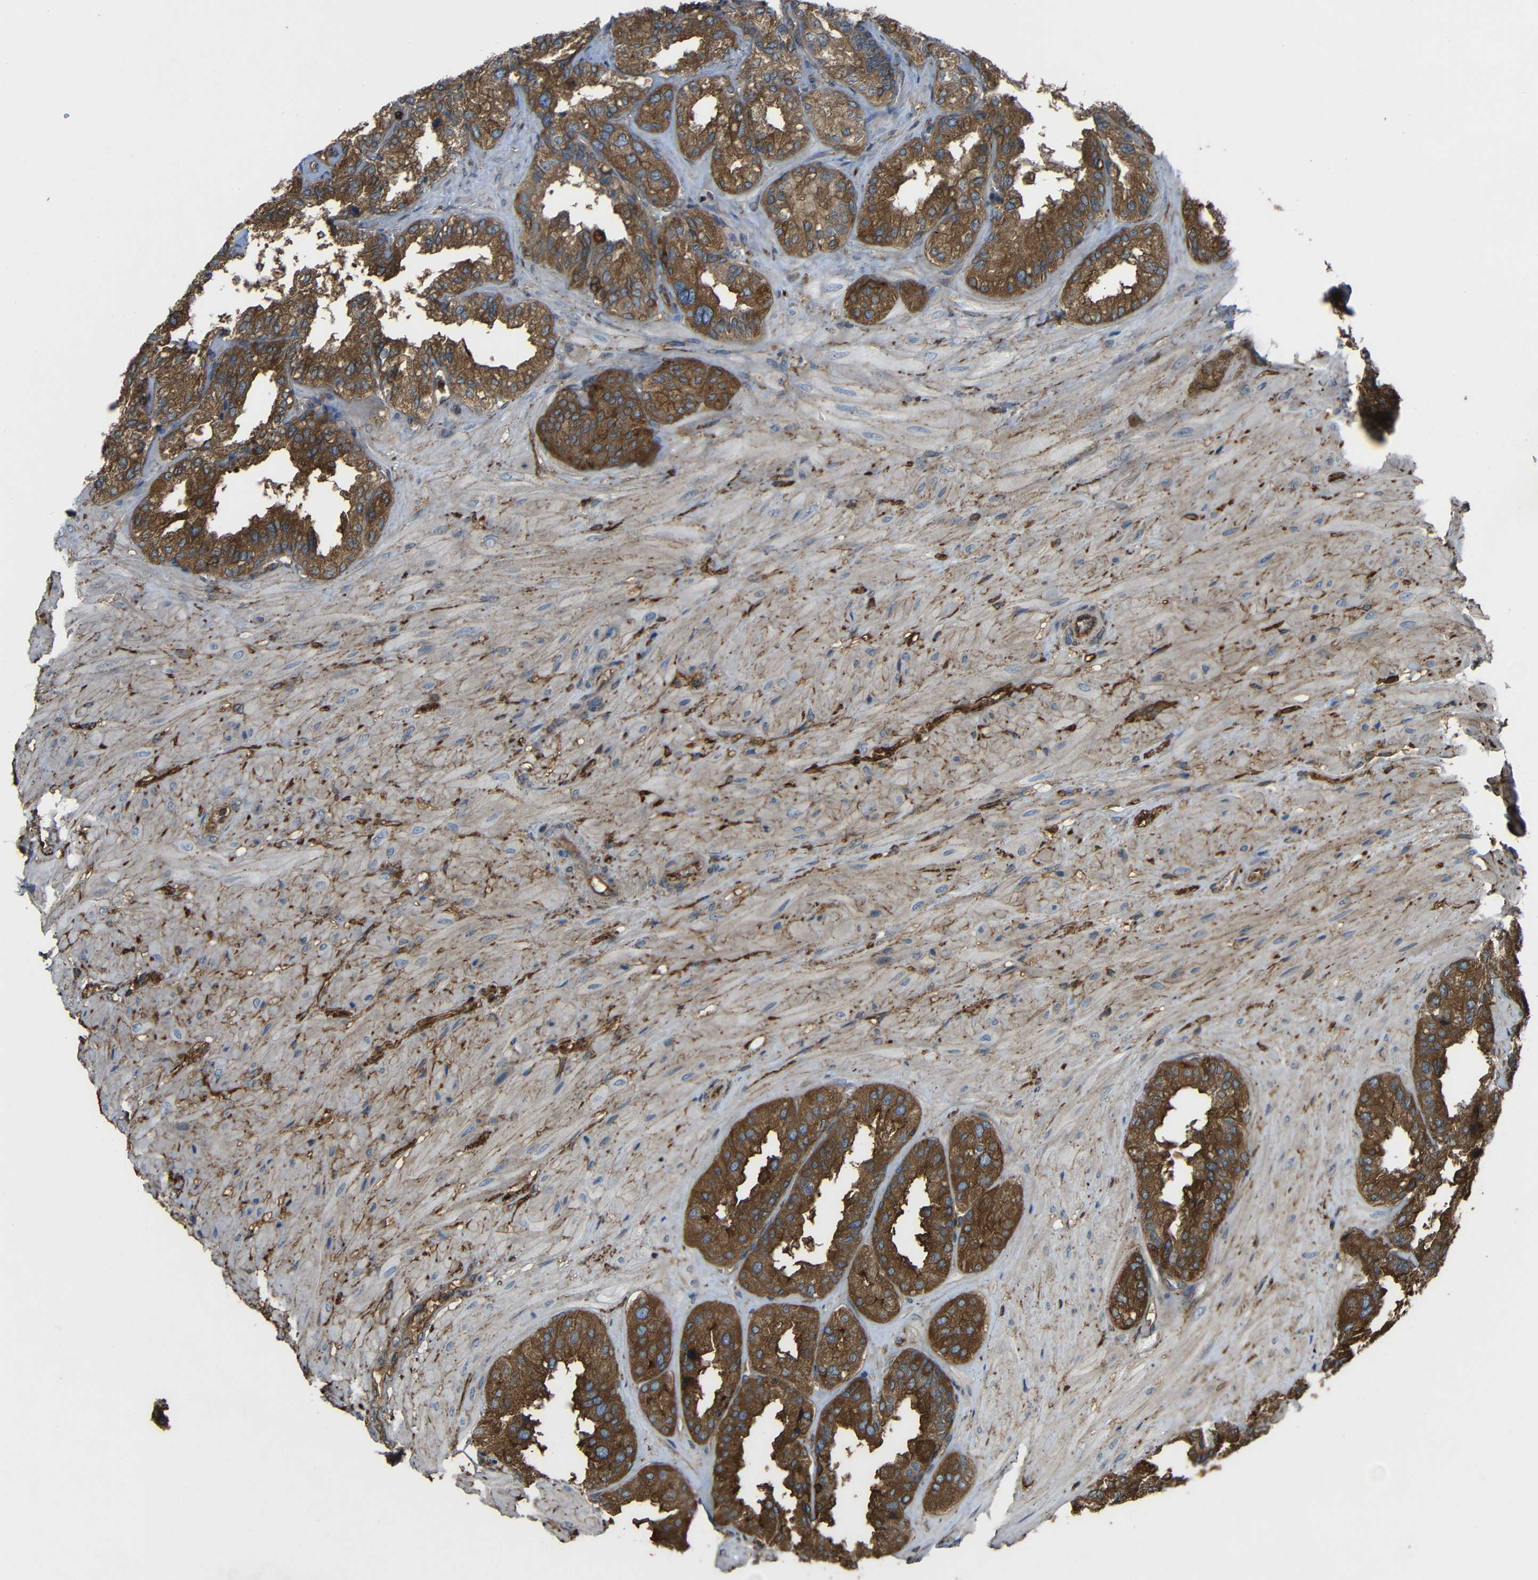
{"staining": {"intensity": "moderate", "quantity": ">75%", "location": "cytoplasmic/membranous"}, "tissue": "seminal vesicle", "cell_type": "Glandular cells", "image_type": "normal", "snomed": [{"axis": "morphology", "description": "Normal tissue, NOS"}, {"axis": "topography", "description": "Prostate"}, {"axis": "topography", "description": "Seminal veicle"}], "caption": "Protein expression analysis of unremarkable seminal vesicle demonstrates moderate cytoplasmic/membranous positivity in approximately >75% of glandular cells. (Brightfield microscopy of DAB IHC at high magnification).", "gene": "TREM2", "patient": {"sex": "male", "age": 51}}